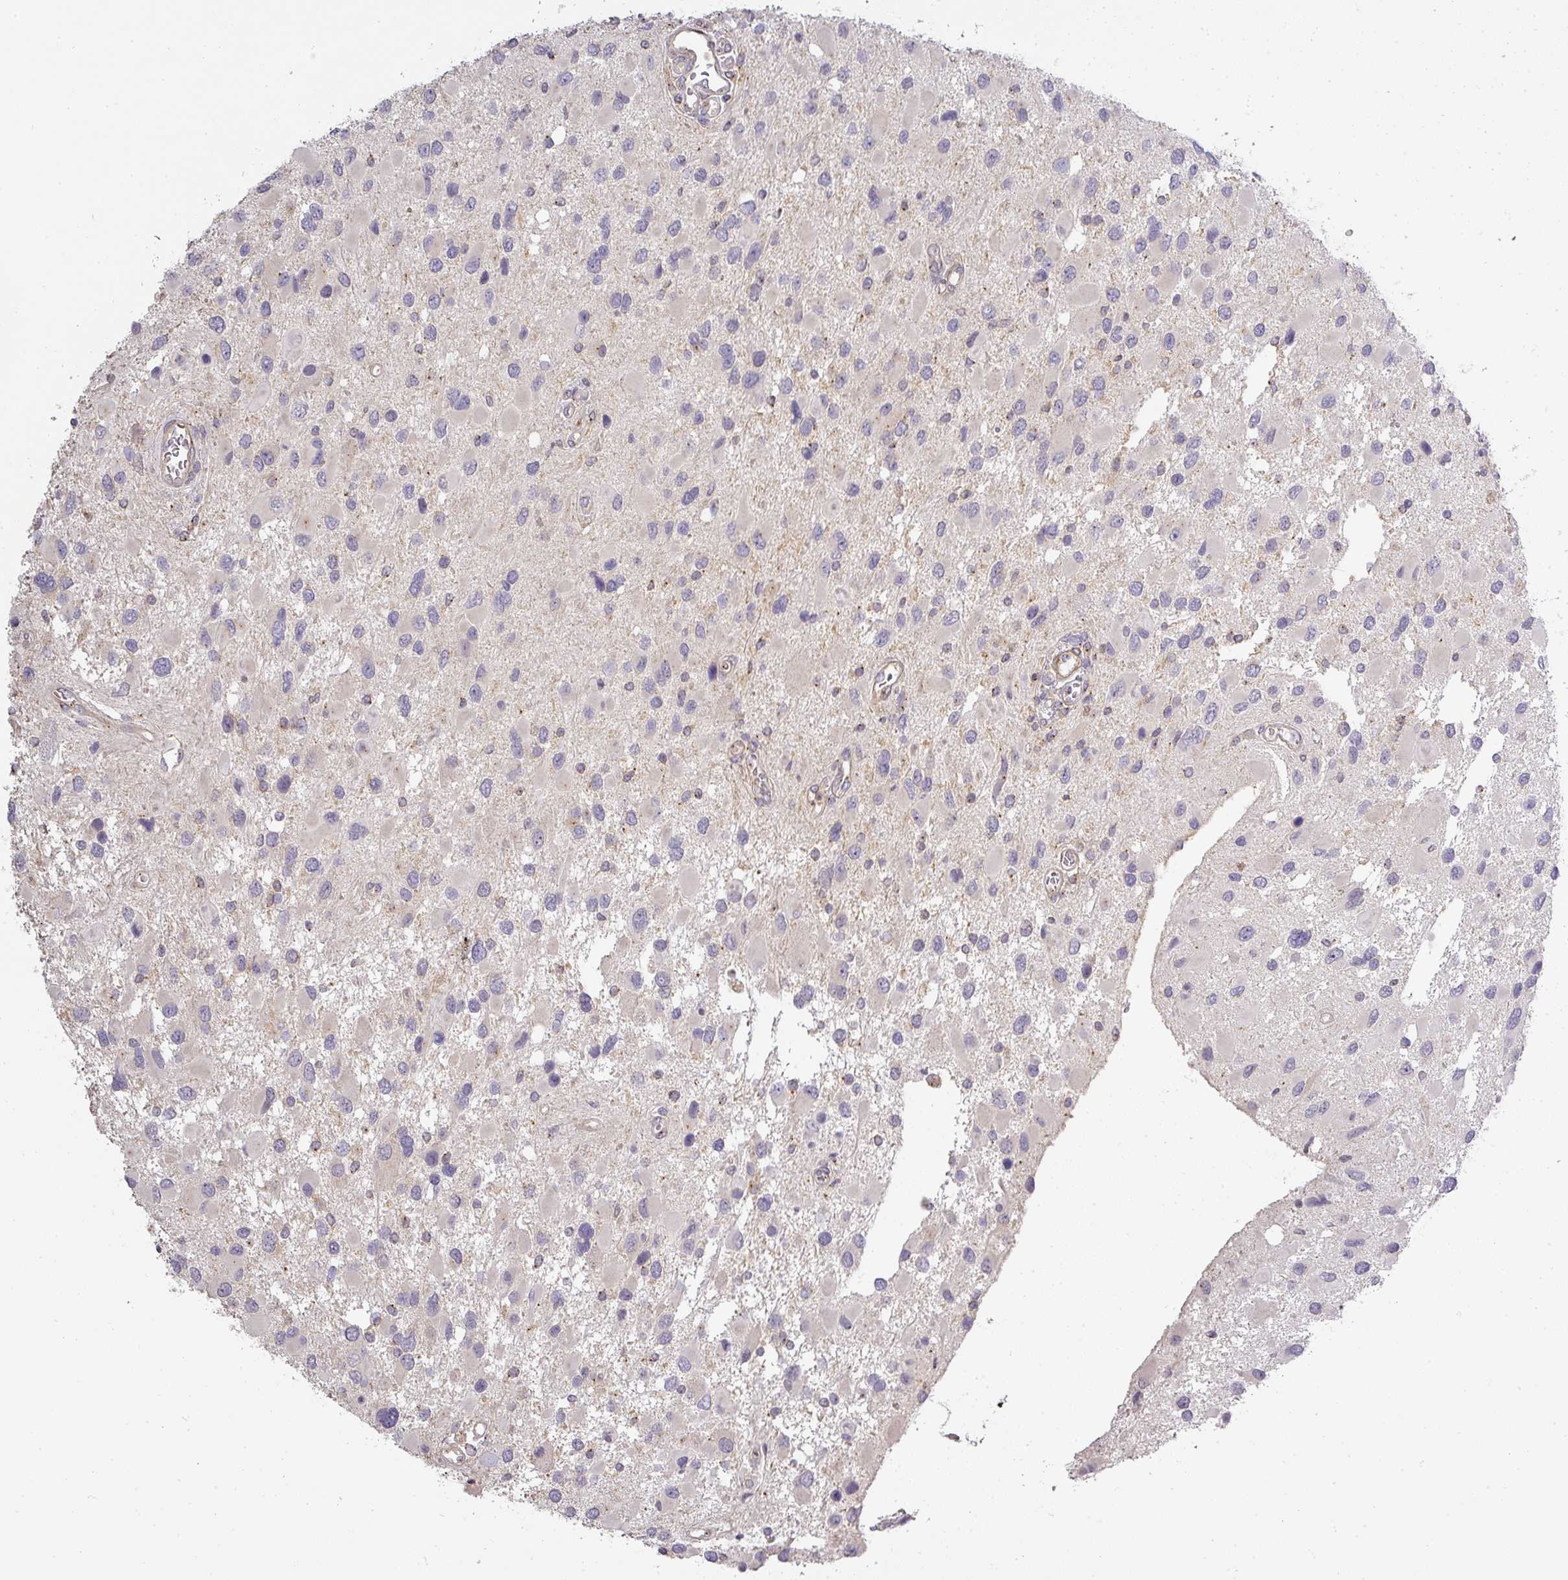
{"staining": {"intensity": "negative", "quantity": "none", "location": "none"}, "tissue": "glioma", "cell_type": "Tumor cells", "image_type": "cancer", "snomed": [{"axis": "morphology", "description": "Glioma, malignant, High grade"}, {"axis": "topography", "description": "Brain"}], "caption": "Tumor cells show no significant protein positivity in high-grade glioma (malignant). (Immunohistochemistry, brightfield microscopy, high magnification).", "gene": "NIN", "patient": {"sex": "male", "age": 53}}